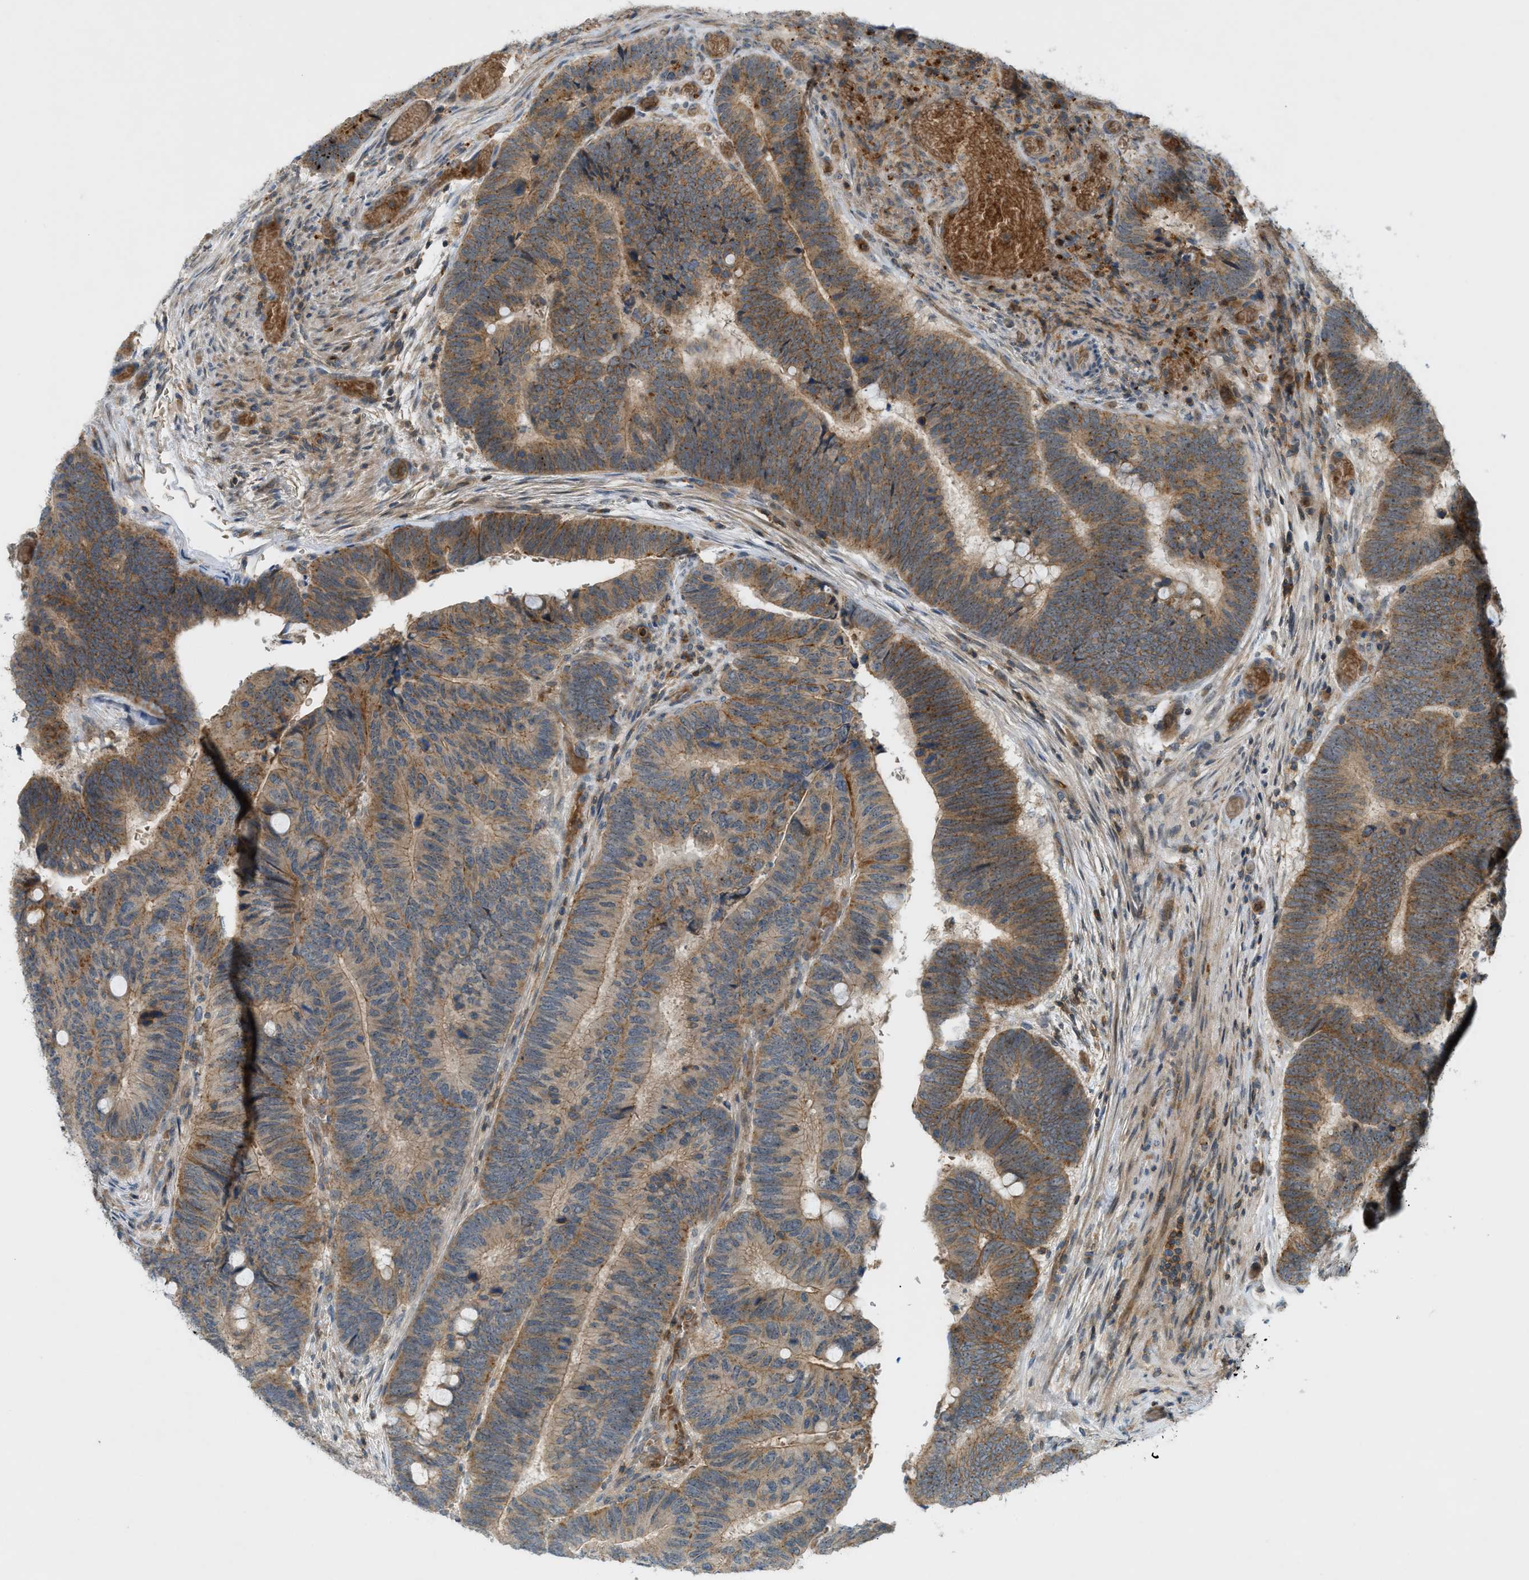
{"staining": {"intensity": "moderate", "quantity": ">75%", "location": "cytoplasmic/membranous"}, "tissue": "colorectal cancer", "cell_type": "Tumor cells", "image_type": "cancer", "snomed": [{"axis": "morphology", "description": "Normal tissue, NOS"}, {"axis": "morphology", "description": "Adenocarcinoma, NOS"}, {"axis": "topography", "description": "Rectum"}], "caption": "There is medium levels of moderate cytoplasmic/membranous positivity in tumor cells of colorectal cancer, as demonstrated by immunohistochemical staining (brown color).", "gene": "GRK6", "patient": {"sex": "male", "age": 92}}